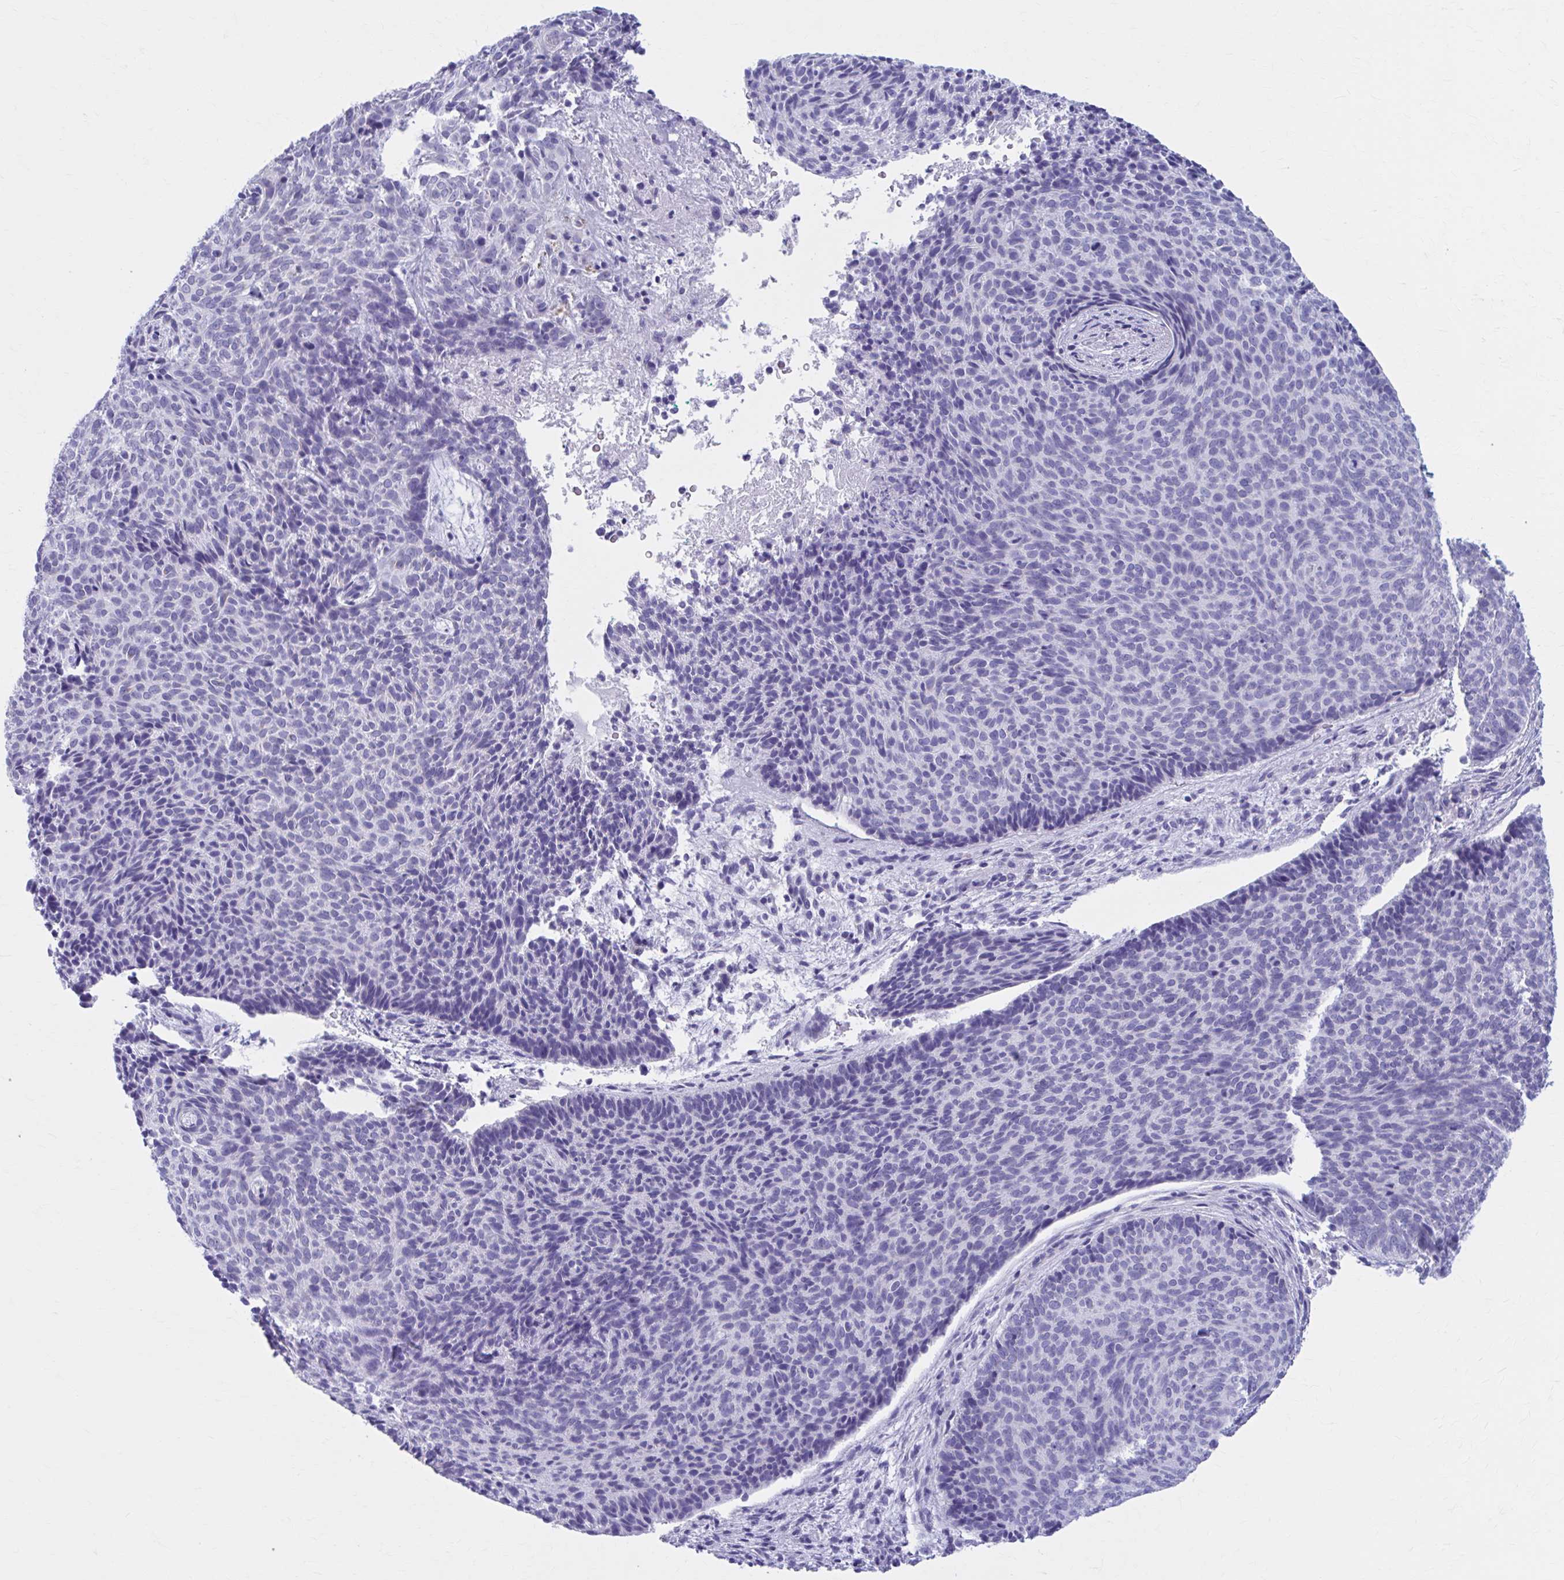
{"staining": {"intensity": "negative", "quantity": "none", "location": "none"}, "tissue": "skin cancer", "cell_type": "Tumor cells", "image_type": "cancer", "snomed": [{"axis": "morphology", "description": "Basal cell carcinoma"}, {"axis": "topography", "description": "Skin"}, {"axis": "topography", "description": "Skin of head"}], "caption": "High magnification brightfield microscopy of basal cell carcinoma (skin) stained with DAB (brown) and counterstained with hematoxylin (blue): tumor cells show no significant expression.", "gene": "KCNE2", "patient": {"sex": "female", "age": 92}}